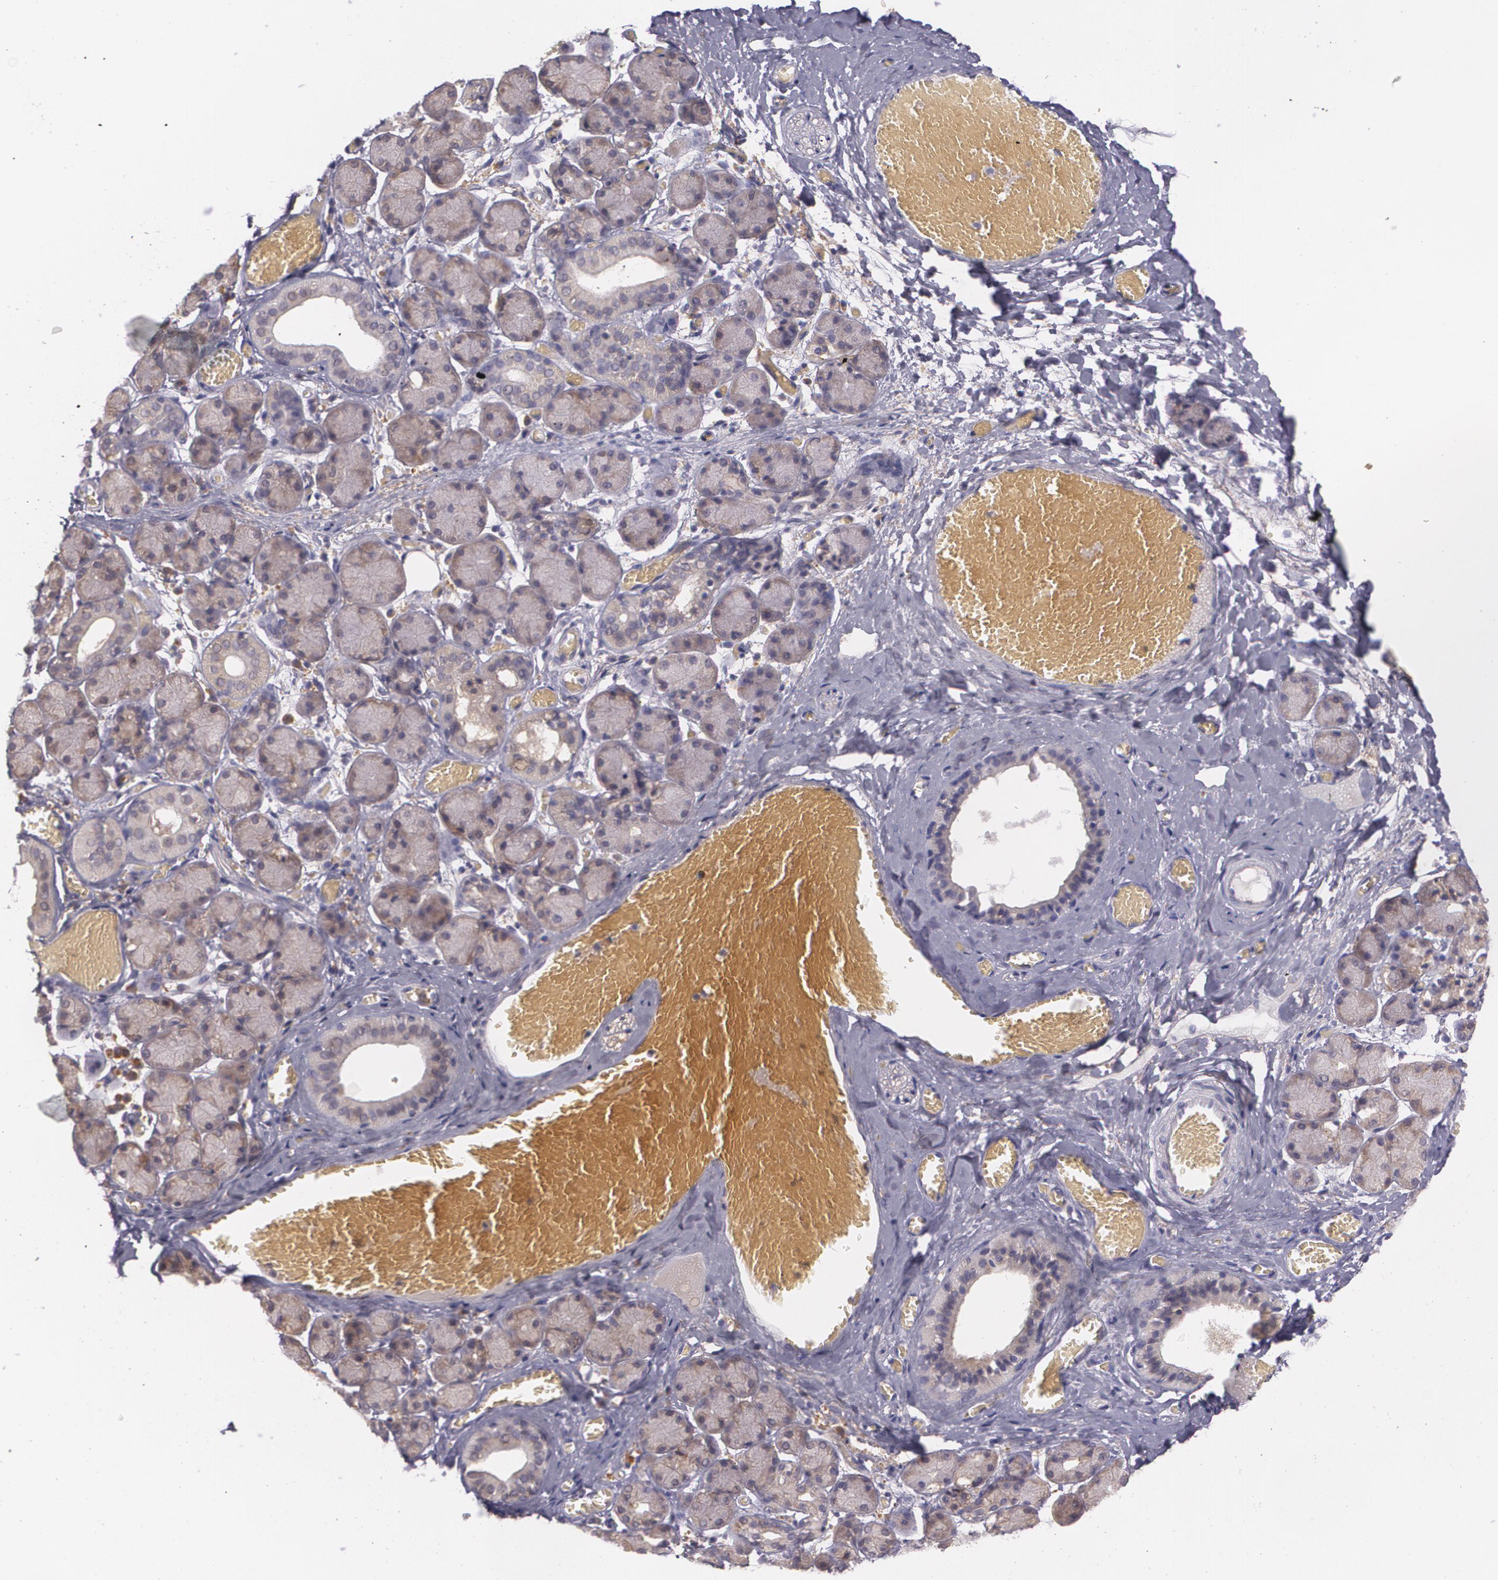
{"staining": {"intensity": "weak", "quantity": ">75%", "location": "cytoplasmic/membranous"}, "tissue": "salivary gland", "cell_type": "Glandular cells", "image_type": "normal", "snomed": [{"axis": "morphology", "description": "Normal tissue, NOS"}, {"axis": "topography", "description": "Salivary gland"}], "caption": "Immunohistochemical staining of benign salivary gland shows low levels of weak cytoplasmic/membranous positivity in about >75% of glandular cells.", "gene": "CCL17", "patient": {"sex": "female", "age": 24}}